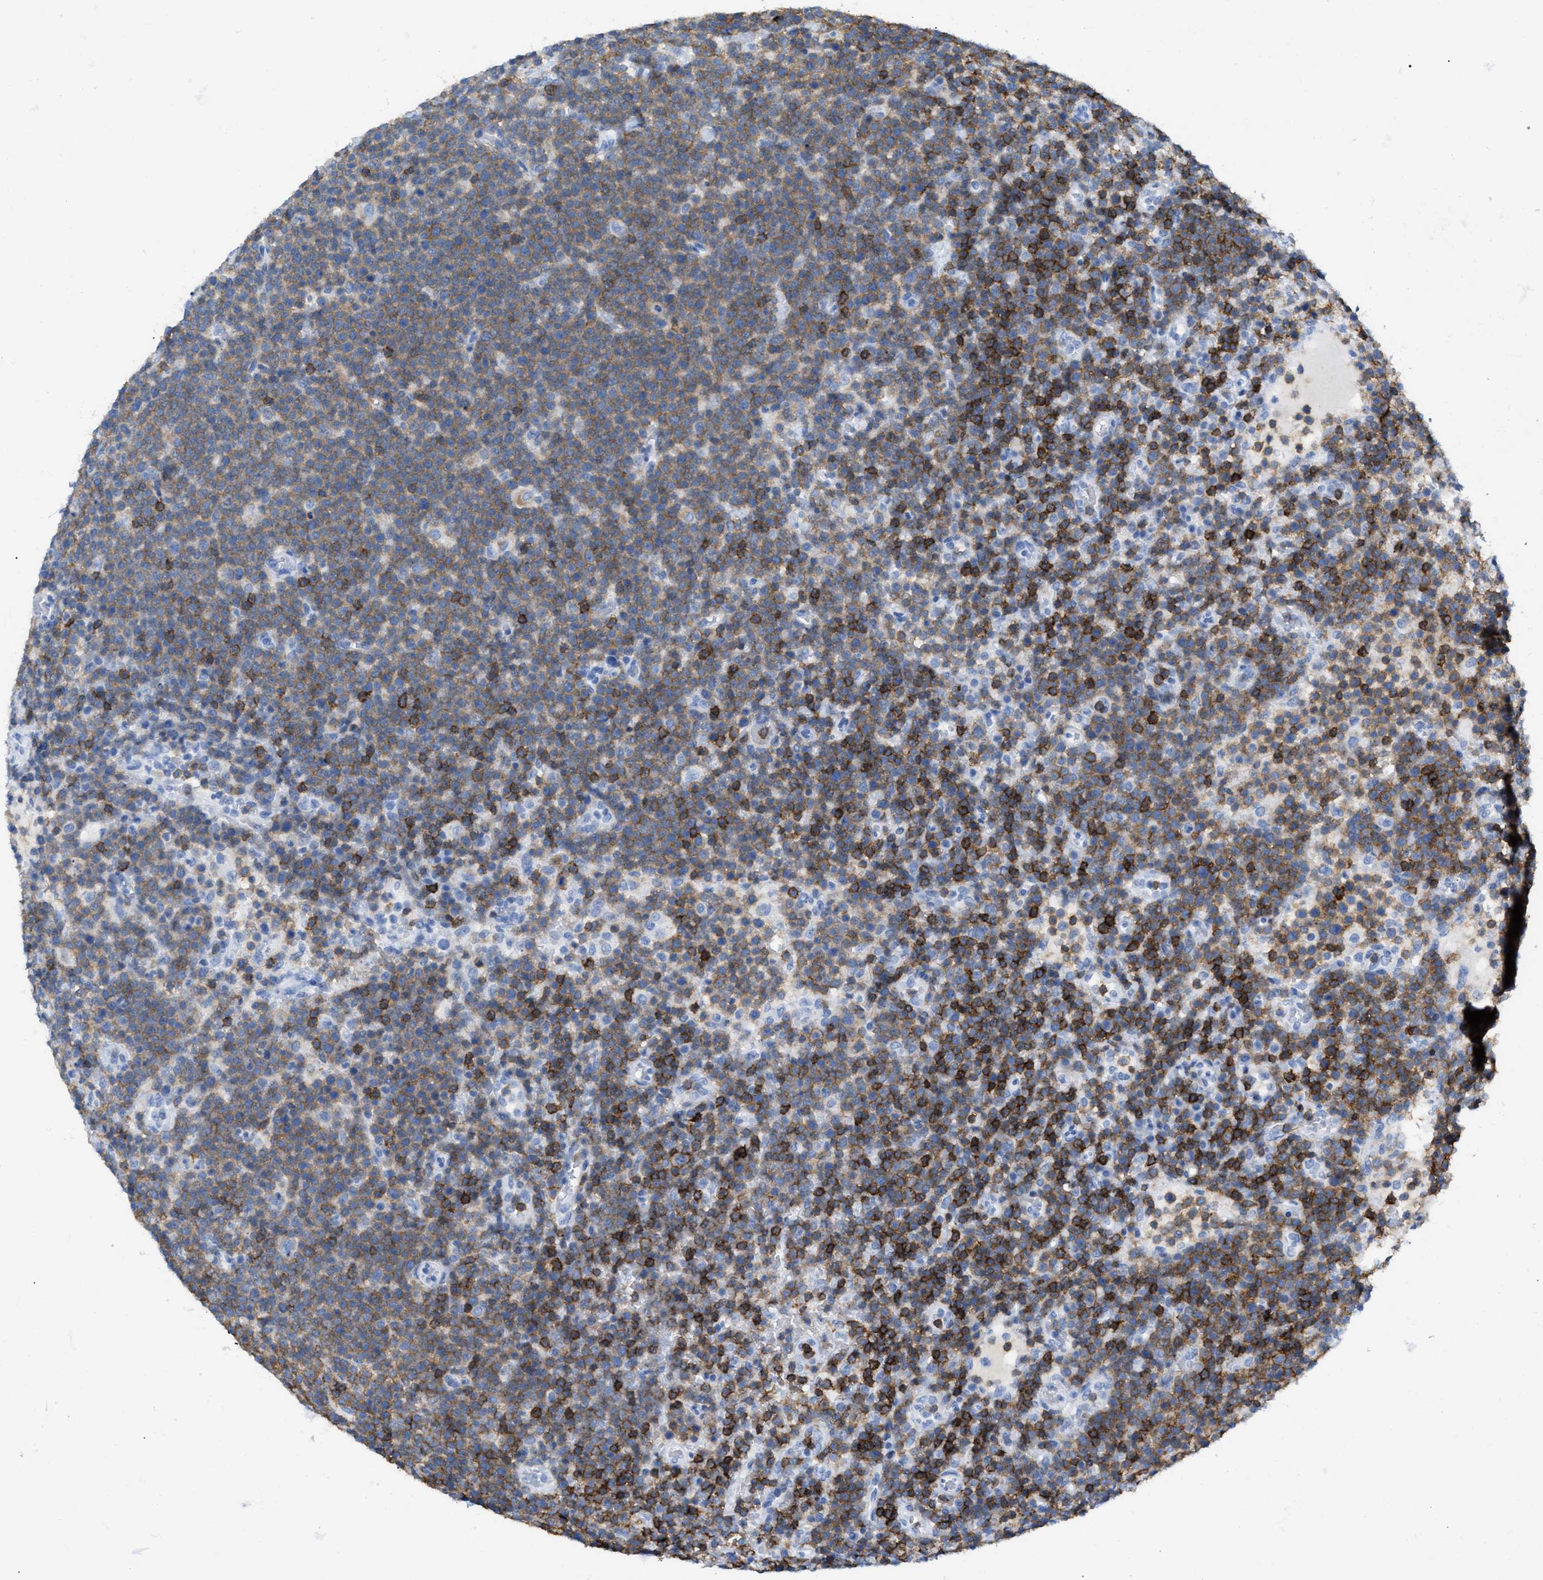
{"staining": {"intensity": "moderate", "quantity": ">75%", "location": "cytoplasmic/membranous"}, "tissue": "lymphoma", "cell_type": "Tumor cells", "image_type": "cancer", "snomed": [{"axis": "morphology", "description": "Malignant lymphoma, non-Hodgkin's type, High grade"}, {"axis": "topography", "description": "Lymph node"}], "caption": "Brown immunohistochemical staining in human lymphoma exhibits moderate cytoplasmic/membranous expression in about >75% of tumor cells. The staining is performed using DAB (3,3'-diaminobenzidine) brown chromogen to label protein expression. The nuclei are counter-stained blue using hematoxylin.", "gene": "CD5", "patient": {"sex": "male", "age": 61}}